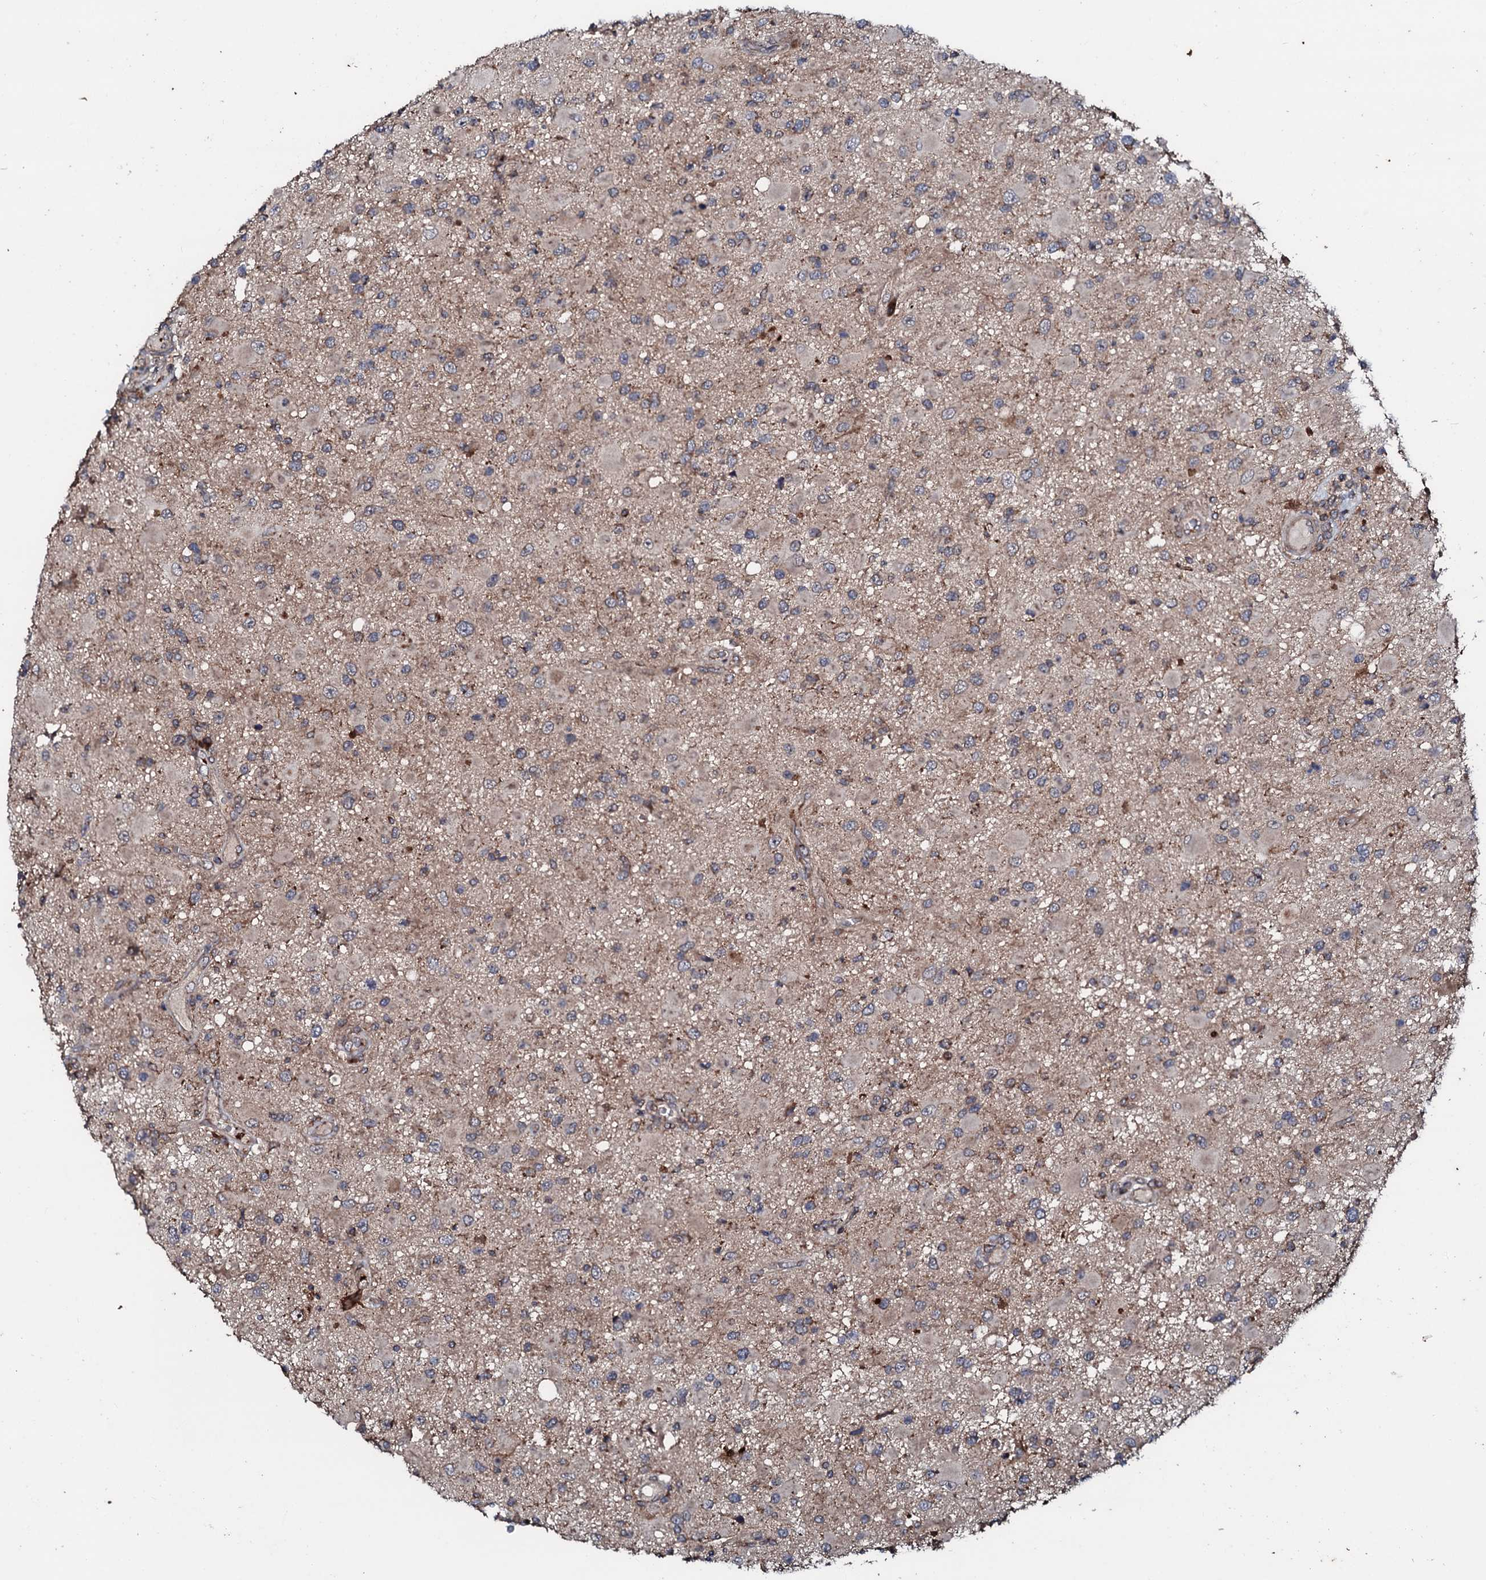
{"staining": {"intensity": "weak", "quantity": ">75%", "location": "cytoplasmic/membranous"}, "tissue": "glioma", "cell_type": "Tumor cells", "image_type": "cancer", "snomed": [{"axis": "morphology", "description": "Glioma, malignant, High grade"}, {"axis": "topography", "description": "Brain"}], "caption": "Immunohistochemical staining of malignant glioma (high-grade) shows weak cytoplasmic/membranous protein positivity in approximately >75% of tumor cells.", "gene": "SDHAF2", "patient": {"sex": "male", "age": 53}}